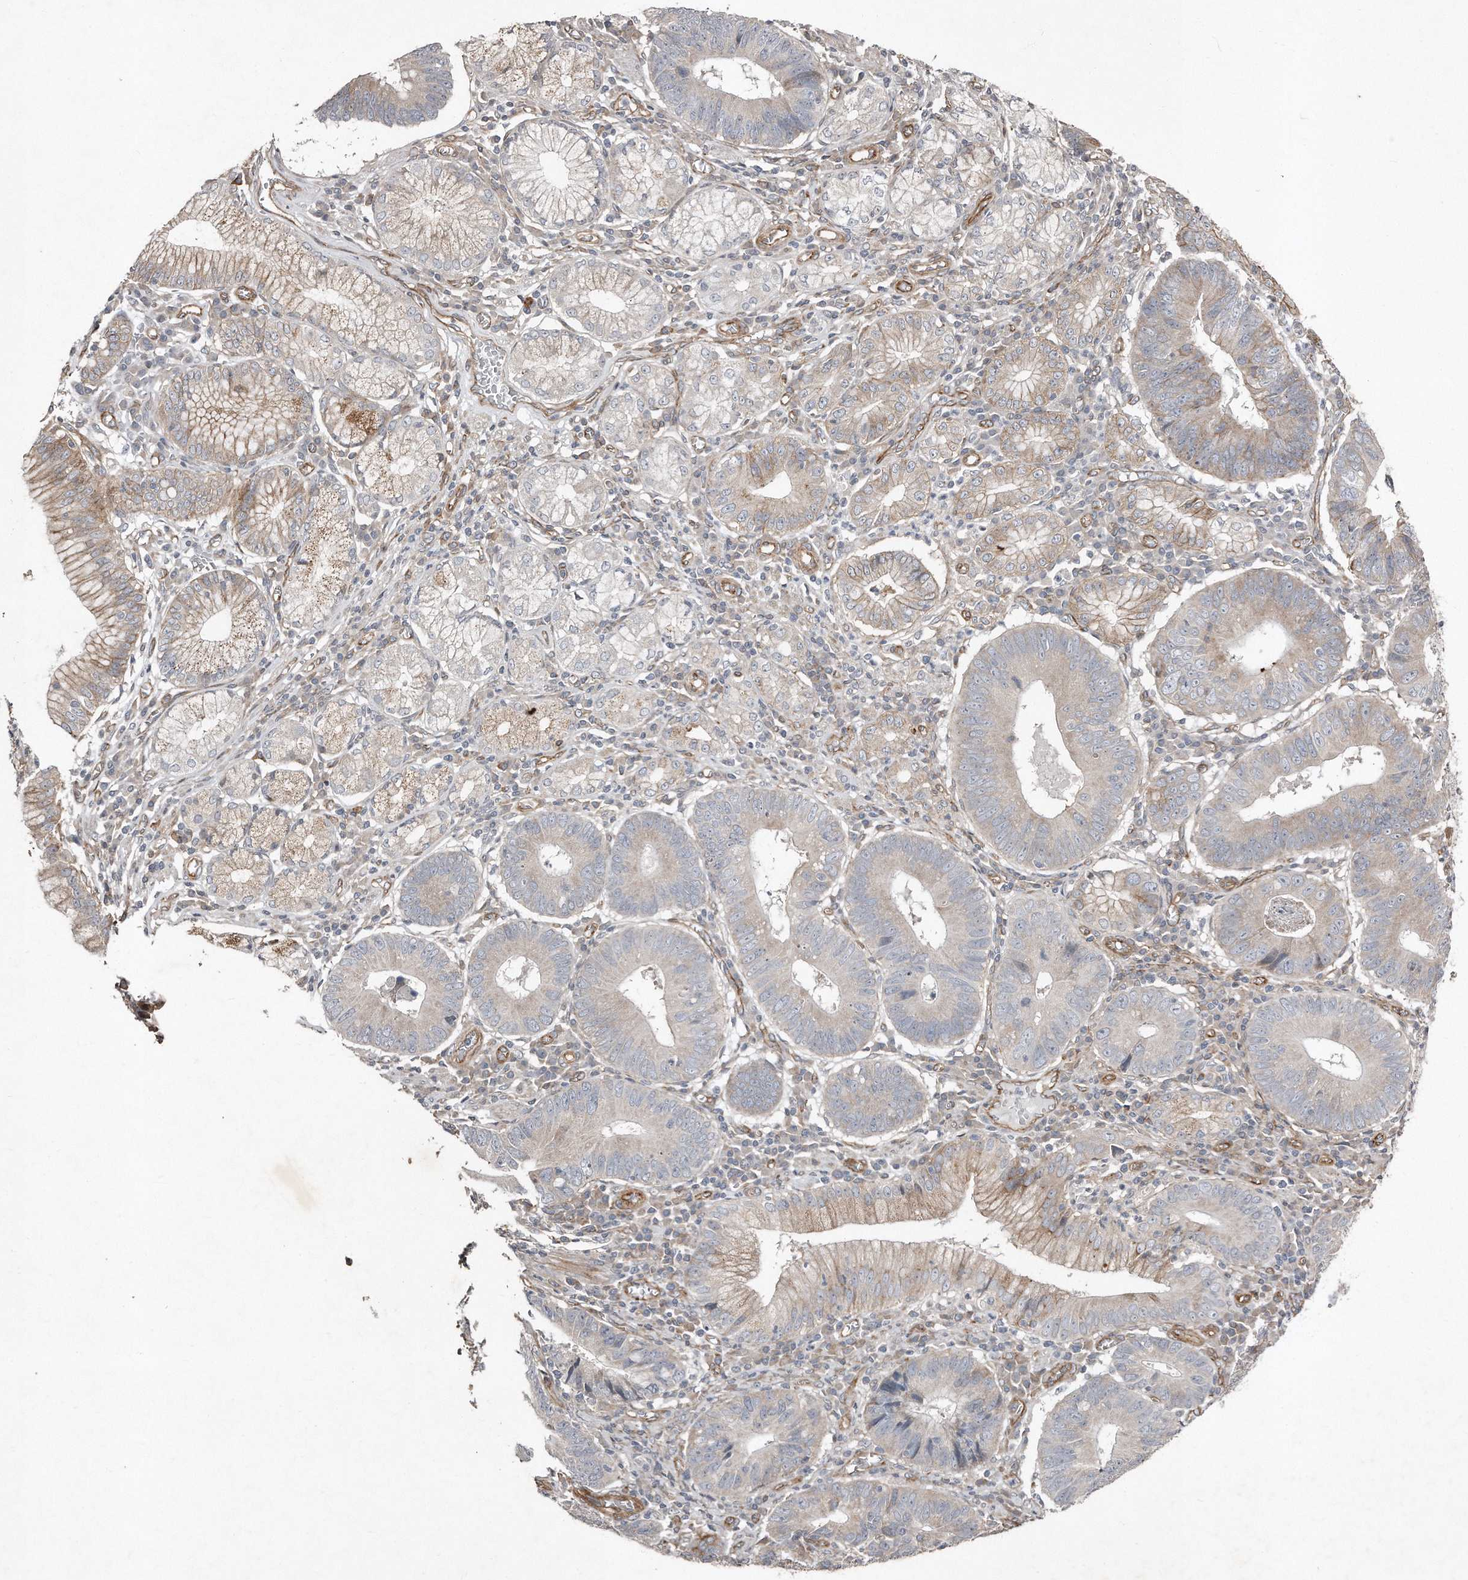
{"staining": {"intensity": "weak", "quantity": "<25%", "location": "cytoplasmic/membranous"}, "tissue": "stomach cancer", "cell_type": "Tumor cells", "image_type": "cancer", "snomed": [{"axis": "morphology", "description": "Adenocarcinoma, NOS"}, {"axis": "topography", "description": "Stomach"}], "caption": "An IHC image of adenocarcinoma (stomach) is shown. There is no staining in tumor cells of adenocarcinoma (stomach).", "gene": "SNAP47", "patient": {"sex": "male", "age": 59}}